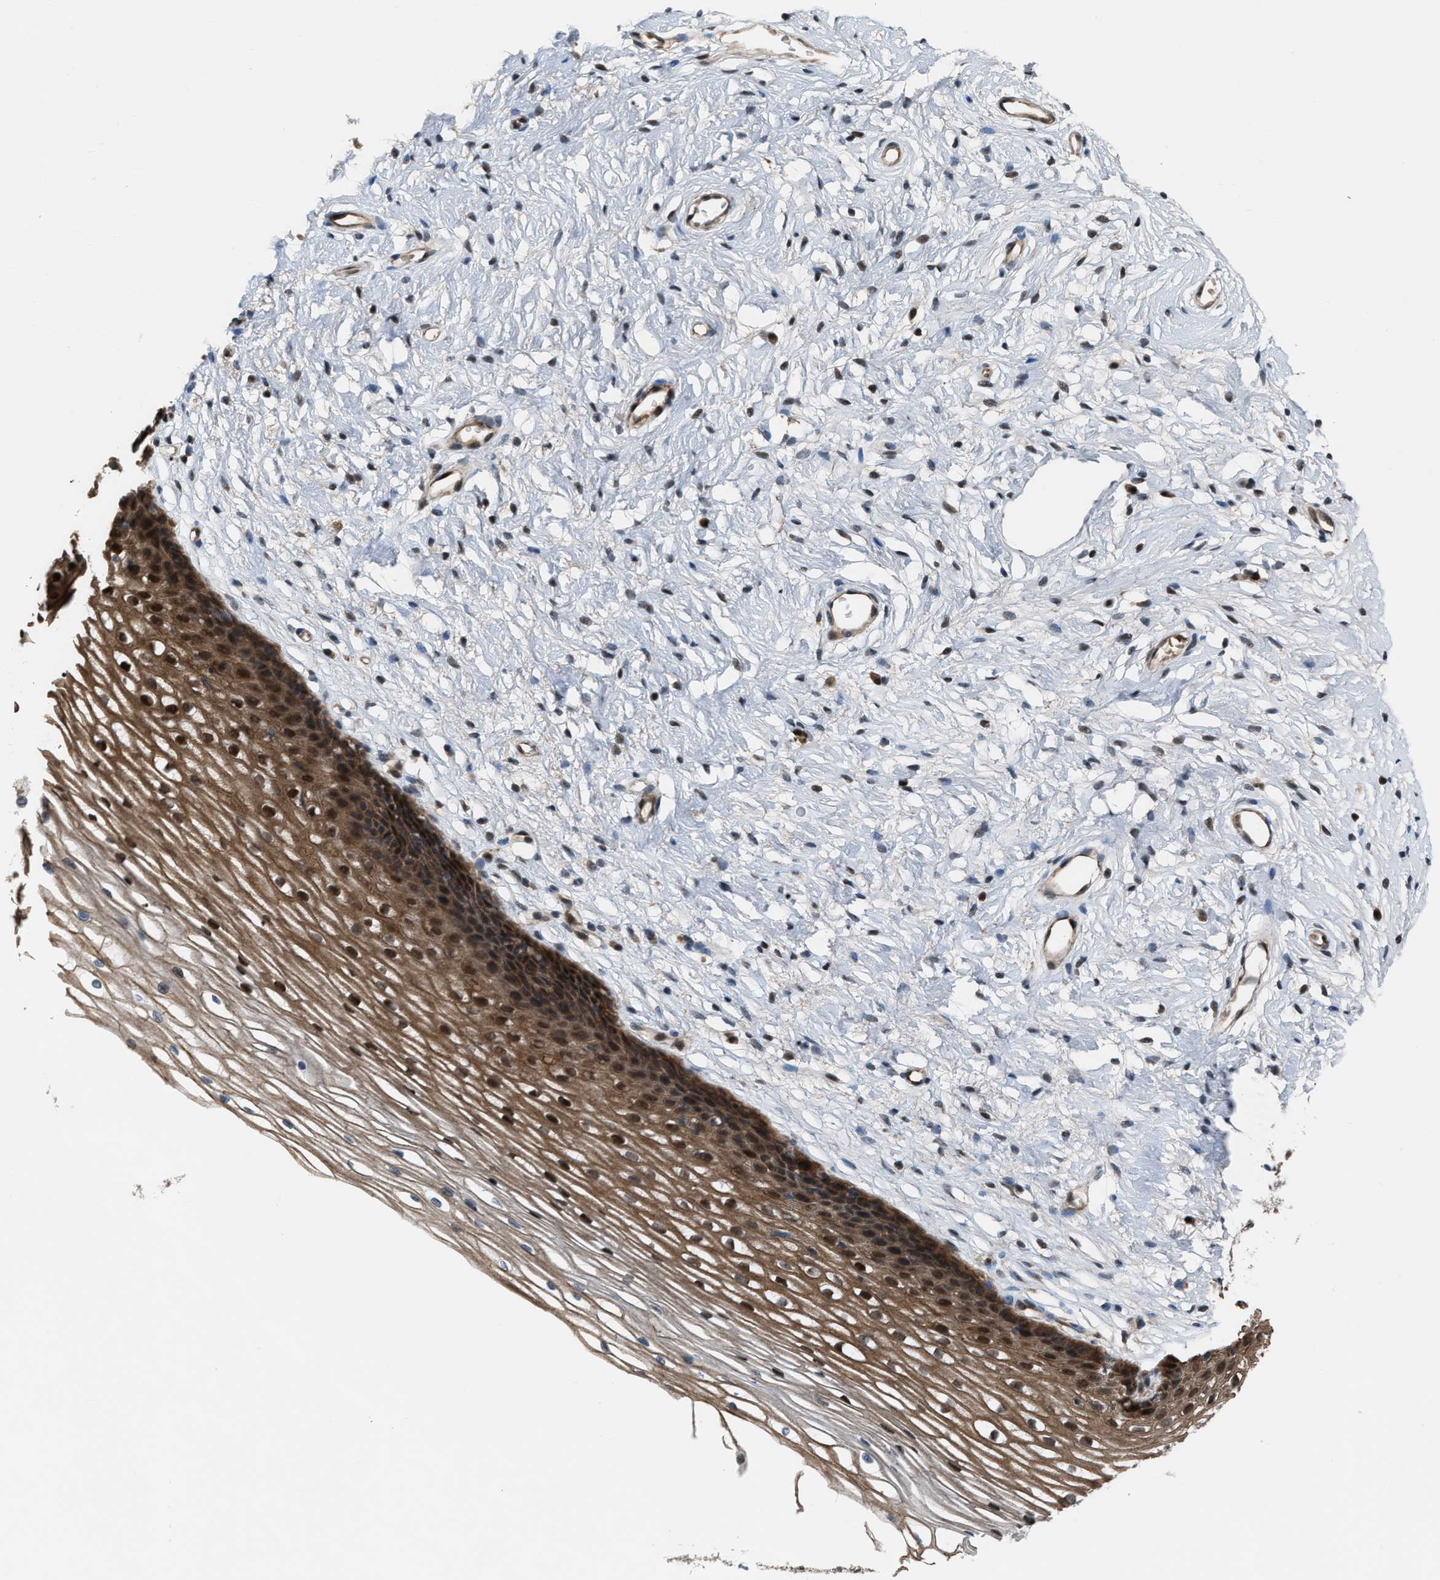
{"staining": {"intensity": "strong", "quantity": ">75%", "location": "cytoplasmic/membranous,nuclear"}, "tissue": "cervix", "cell_type": "Glandular cells", "image_type": "normal", "snomed": [{"axis": "morphology", "description": "Normal tissue, NOS"}, {"axis": "topography", "description": "Cervix"}], "caption": "Cervix stained with DAB immunohistochemistry demonstrates high levels of strong cytoplasmic/membranous,nuclear positivity in about >75% of glandular cells. (Brightfield microscopy of DAB IHC at high magnification).", "gene": "RFFL", "patient": {"sex": "female", "age": 77}}